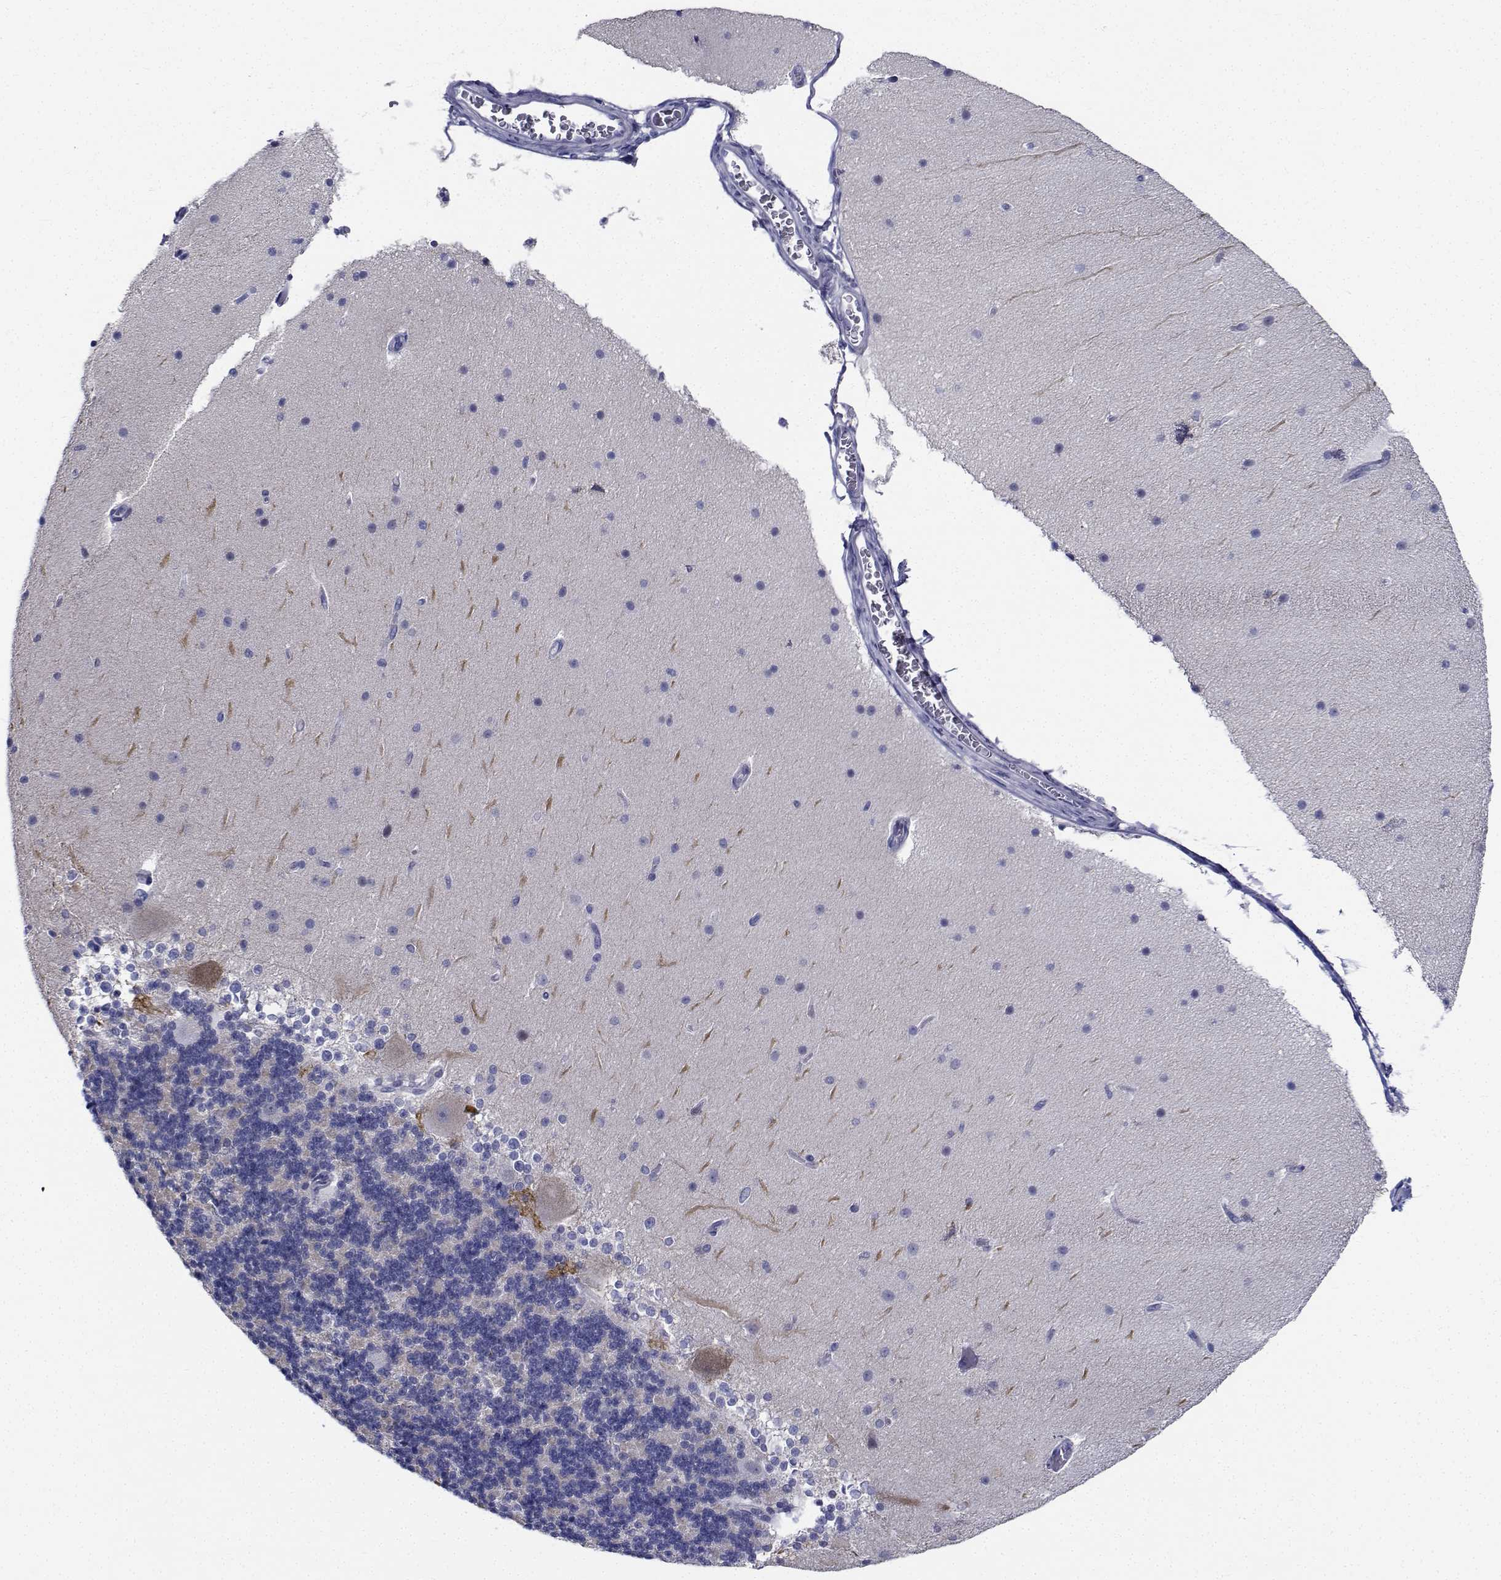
{"staining": {"intensity": "negative", "quantity": "none", "location": "none"}, "tissue": "cerebellum", "cell_type": "Cells in granular layer", "image_type": "normal", "snomed": [{"axis": "morphology", "description": "Normal tissue, NOS"}, {"axis": "topography", "description": "Cerebellum"}], "caption": "IHC of normal cerebellum demonstrates no positivity in cells in granular layer. (Stains: DAB immunohistochemistry (IHC) with hematoxylin counter stain, Microscopy: brightfield microscopy at high magnification).", "gene": "PLXNA4", "patient": {"sex": "female", "age": 19}}